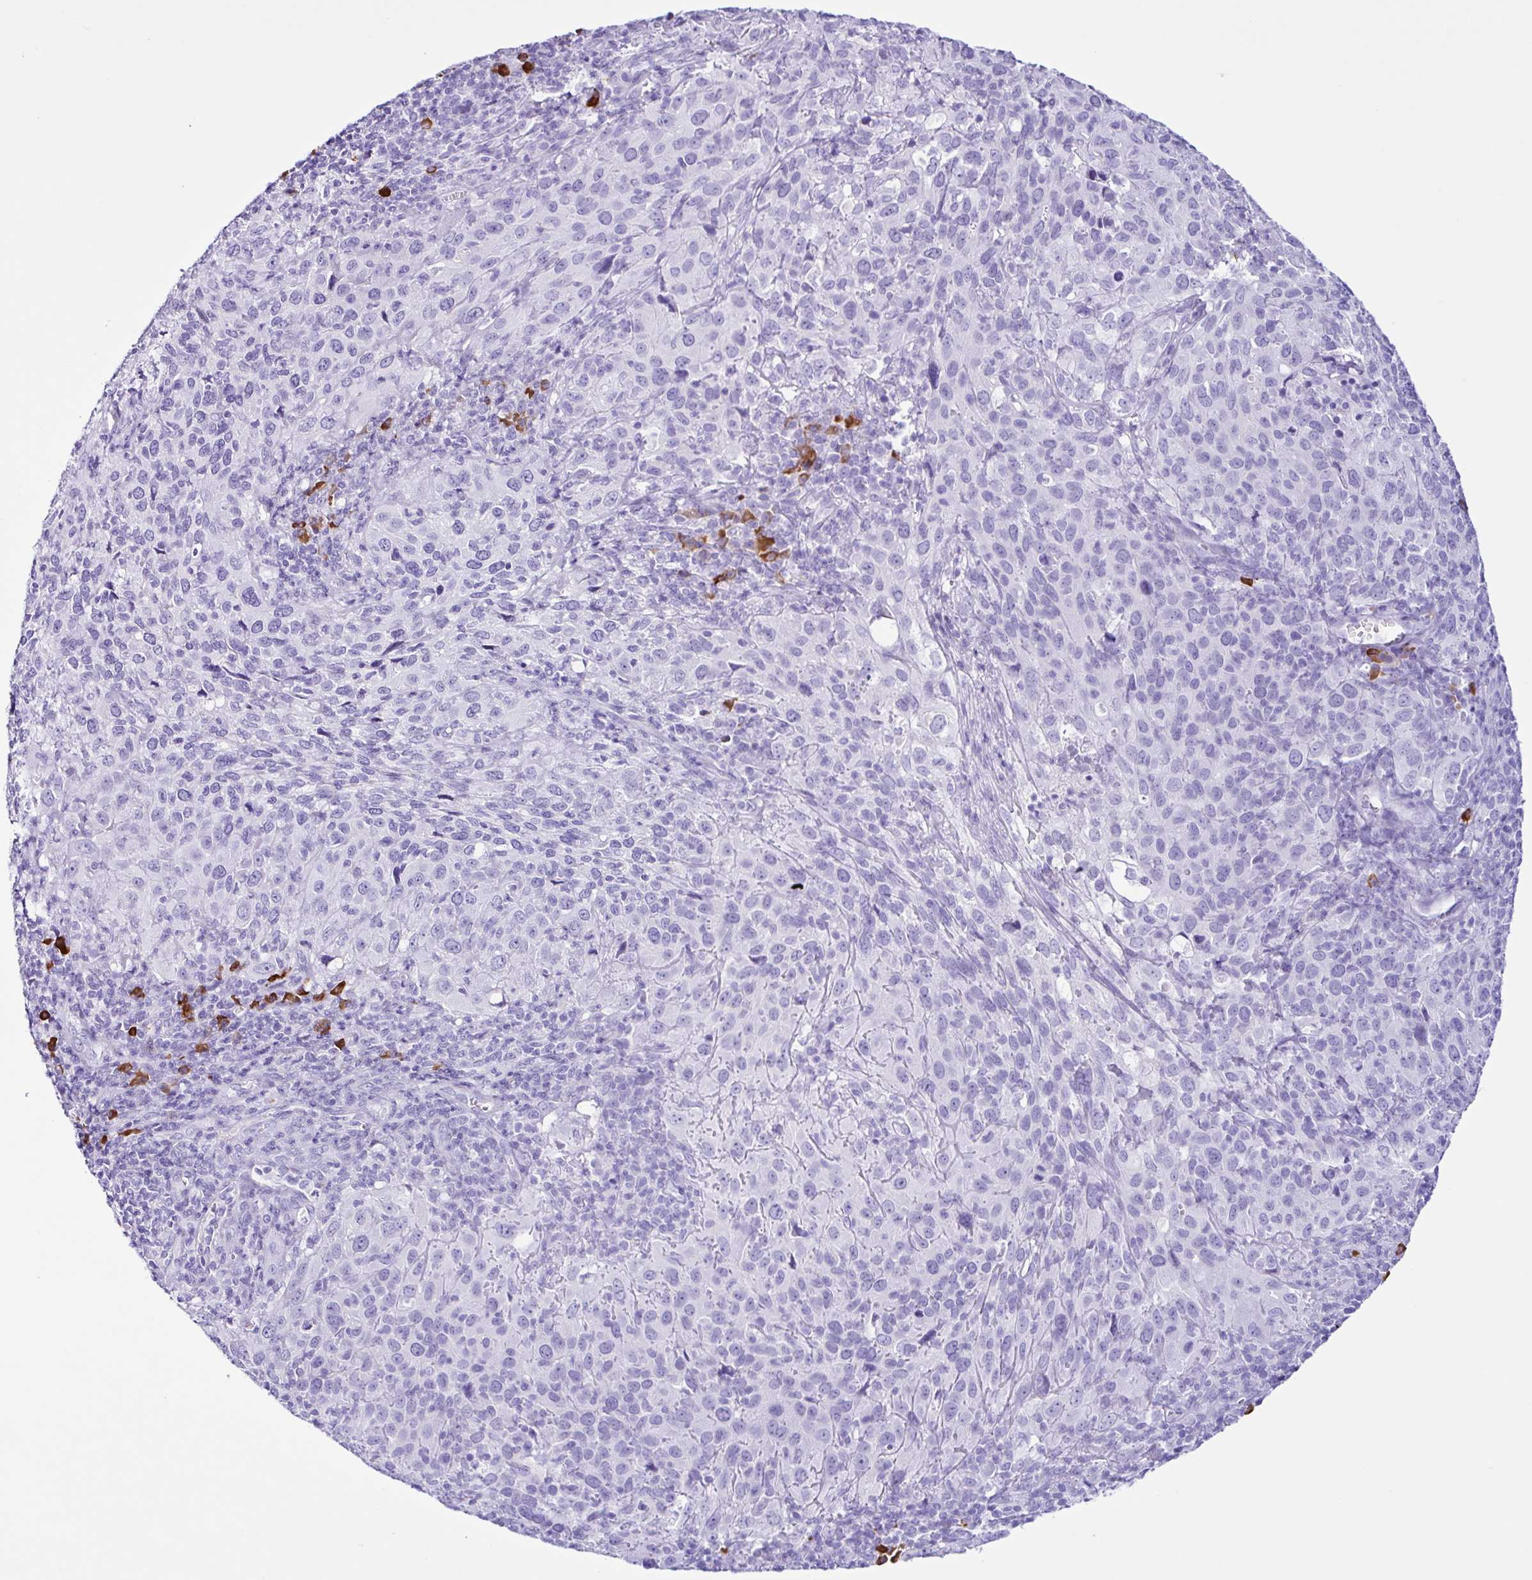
{"staining": {"intensity": "negative", "quantity": "none", "location": "none"}, "tissue": "cervical cancer", "cell_type": "Tumor cells", "image_type": "cancer", "snomed": [{"axis": "morphology", "description": "Squamous cell carcinoma, NOS"}, {"axis": "topography", "description": "Cervix"}], "caption": "High power microscopy photomicrograph of an immunohistochemistry photomicrograph of cervical cancer, revealing no significant staining in tumor cells.", "gene": "PIGF", "patient": {"sex": "female", "age": 51}}